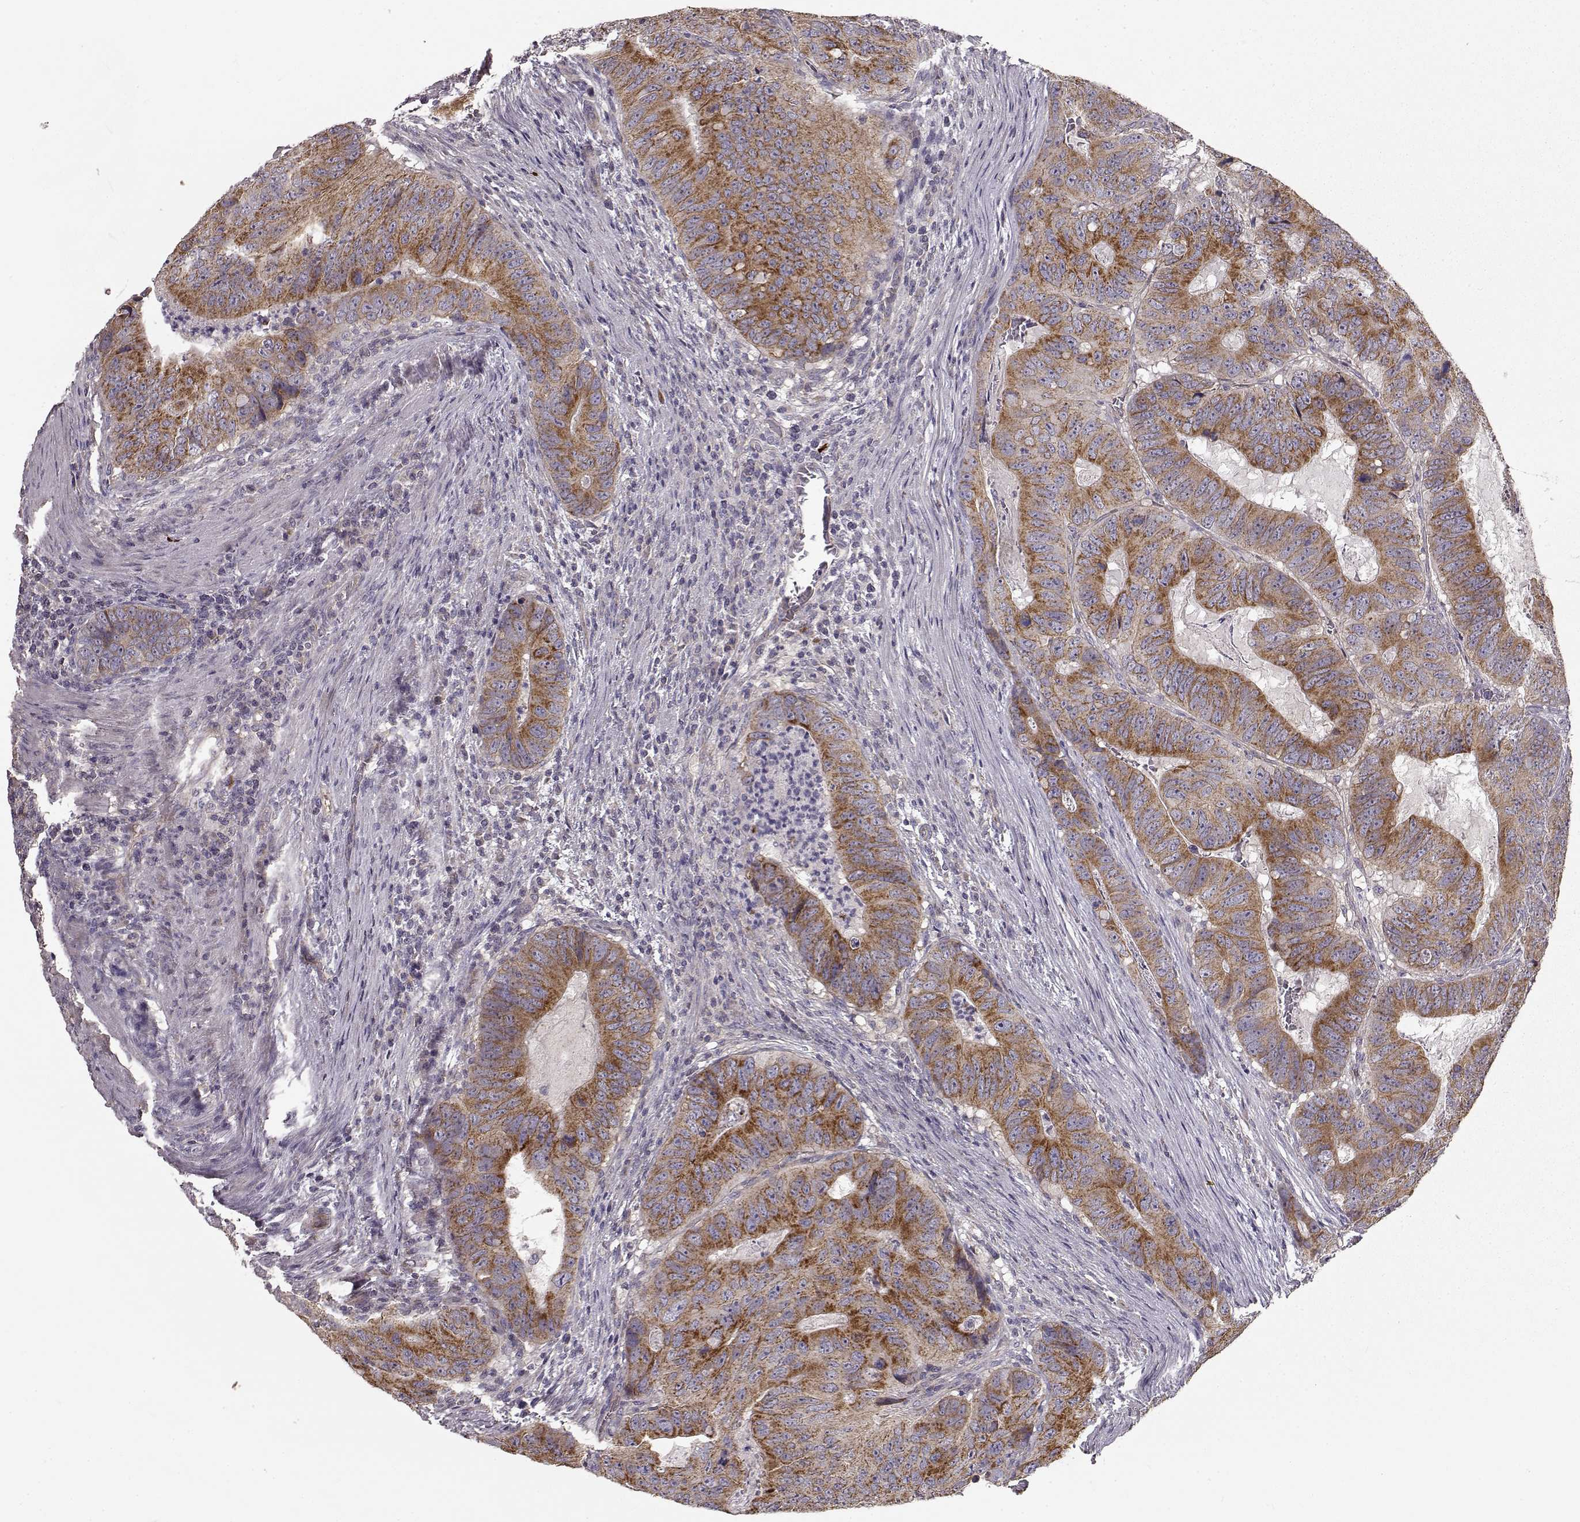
{"staining": {"intensity": "moderate", "quantity": ">75%", "location": "cytoplasmic/membranous"}, "tissue": "colorectal cancer", "cell_type": "Tumor cells", "image_type": "cancer", "snomed": [{"axis": "morphology", "description": "Adenocarcinoma, NOS"}, {"axis": "topography", "description": "Colon"}], "caption": "Protein staining of colorectal adenocarcinoma tissue demonstrates moderate cytoplasmic/membranous expression in approximately >75% of tumor cells.", "gene": "ERBB3", "patient": {"sex": "male", "age": 79}}